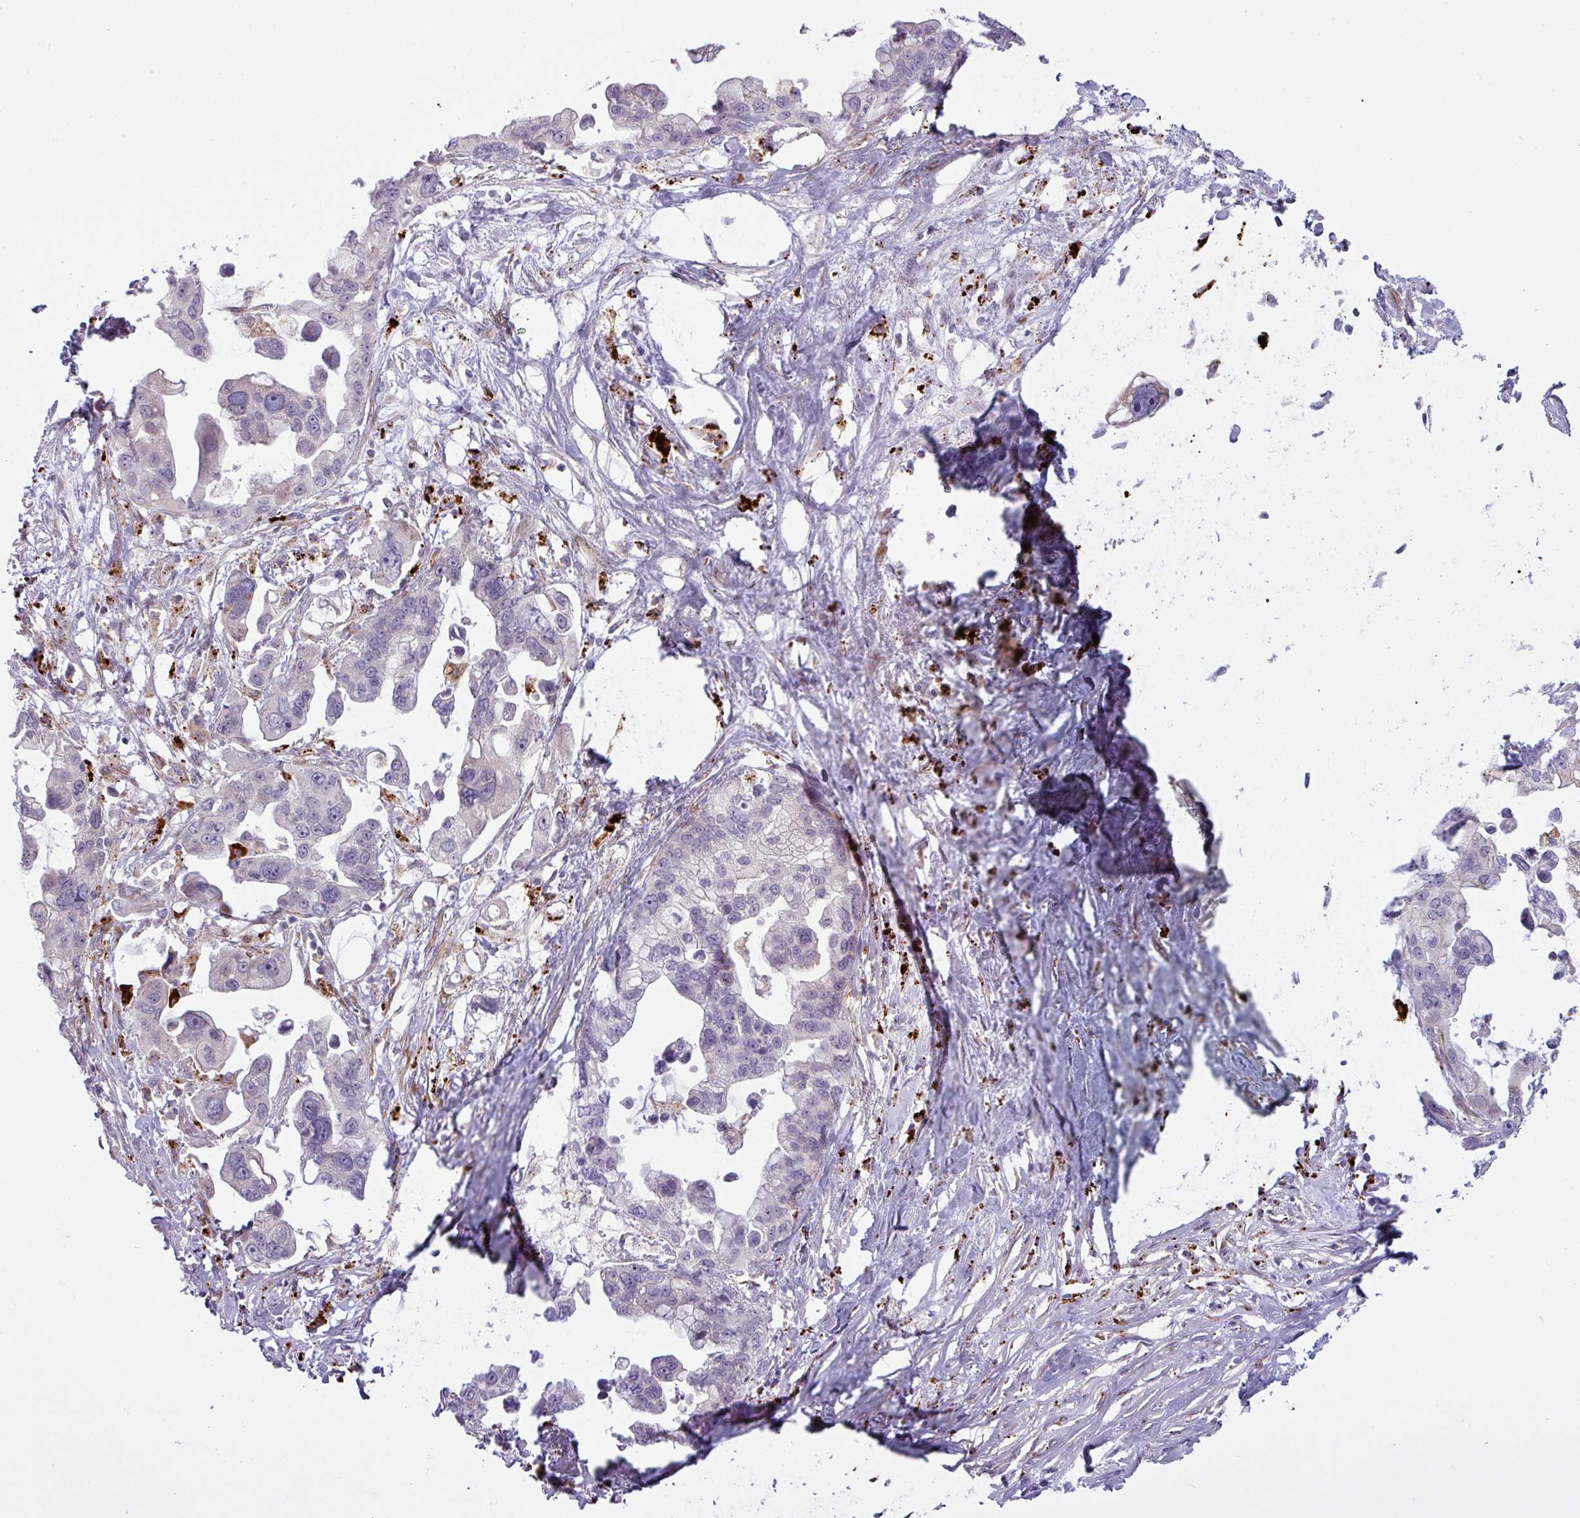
{"staining": {"intensity": "negative", "quantity": "none", "location": "none"}, "tissue": "pancreatic cancer", "cell_type": "Tumor cells", "image_type": "cancer", "snomed": [{"axis": "morphology", "description": "Adenocarcinoma, NOS"}, {"axis": "topography", "description": "Pancreas"}], "caption": "Adenocarcinoma (pancreatic) was stained to show a protein in brown. There is no significant expression in tumor cells.", "gene": "MAP7D2", "patient": {"sex": "female", "age": 83}}